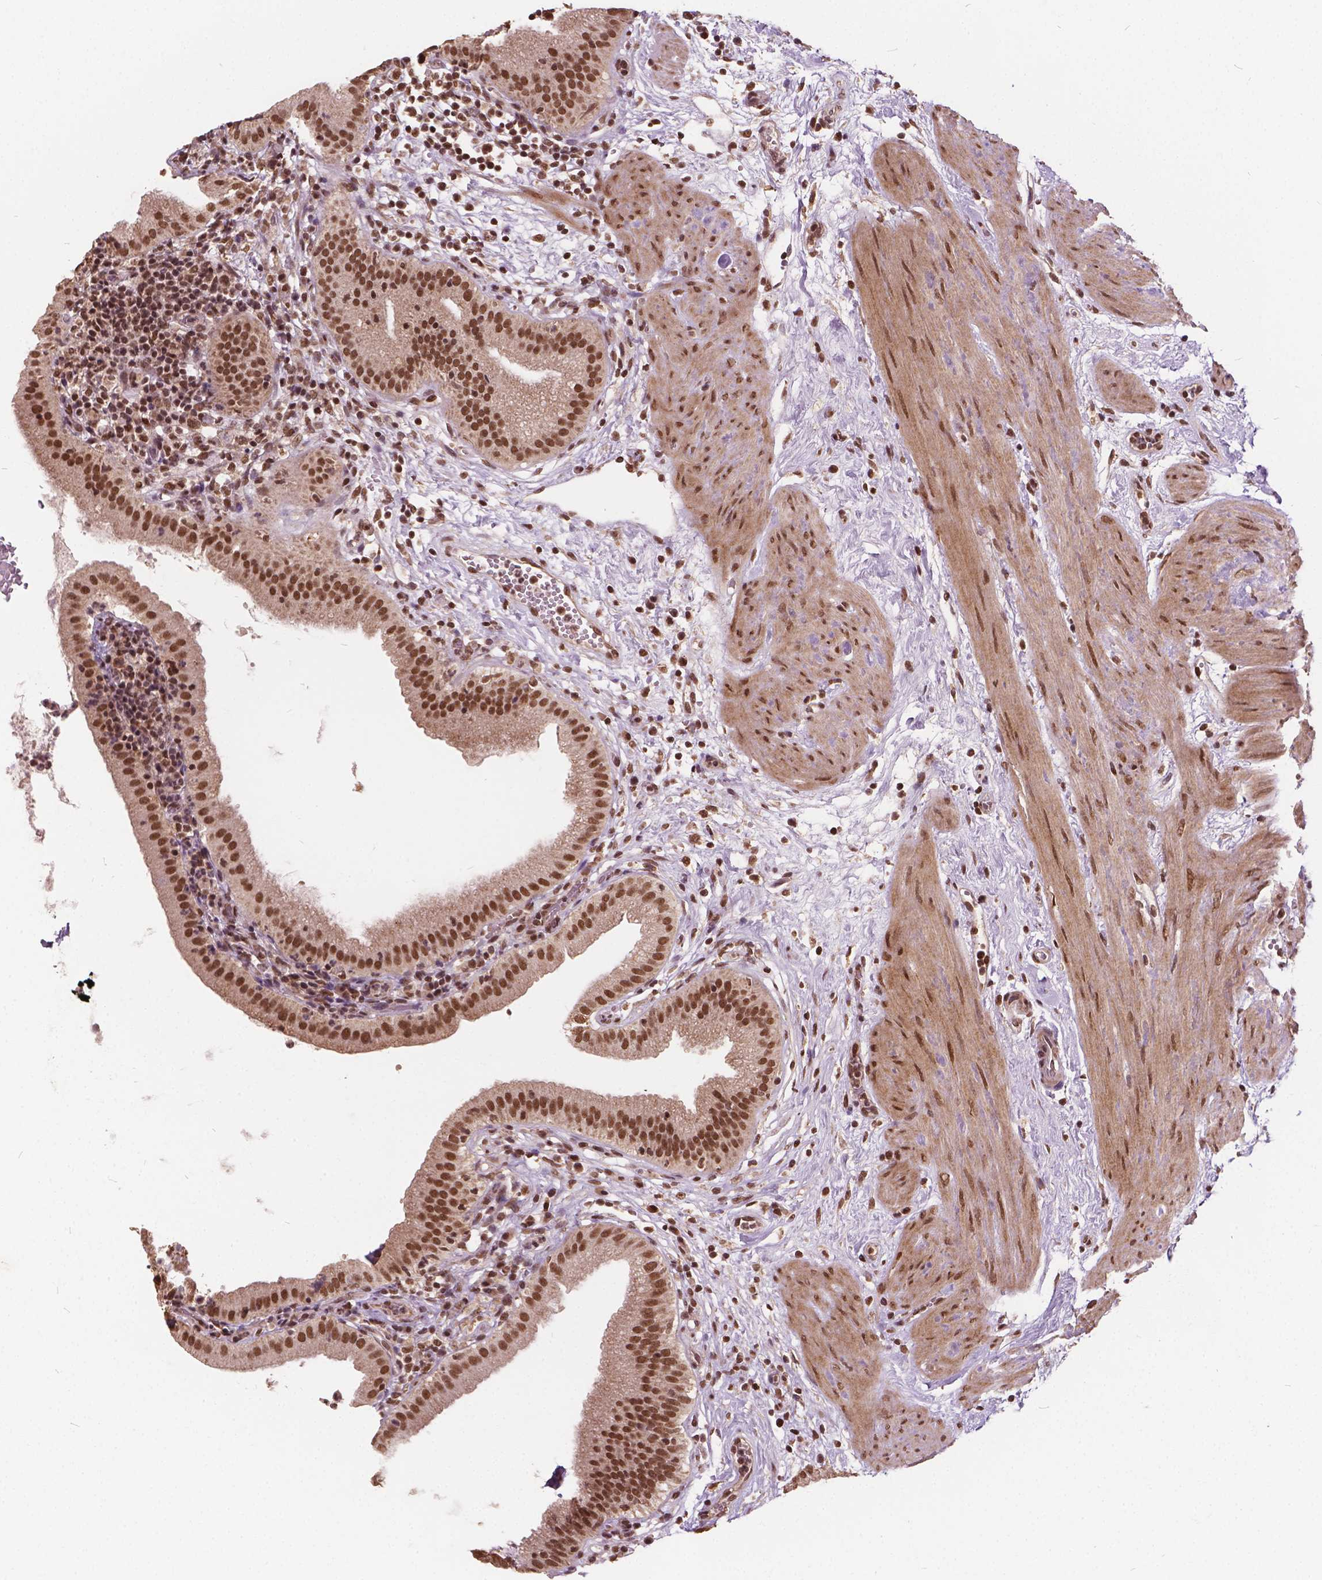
{"staining": {"intensity": "moderate", "quantity": ">75%", "location": "cytoplasmic/membranous,nuclear"}, "tissue": "gallbladder", "cell_type": "Glandular cells", "image_type": "normal", "snomed": [{"axis": "morphology", "description": "Normal tissue, NOS"}, {"axis": "topography", "description": "Gallbladder"}], "caption": "Immunohistochemical staining of unremarkable human gallbladder displays >75% levels of moderate cytoplasmic/membranous,nuclear protein staining in about >75% of glandular cells. The staining was performed using DAB to visualize the protein expression in brown, while the nuclei were stained in blue with hematoxylin (Magnification: 20x).", "gene": "GPS2", "patient": {"sex": "female", "age": 65}}